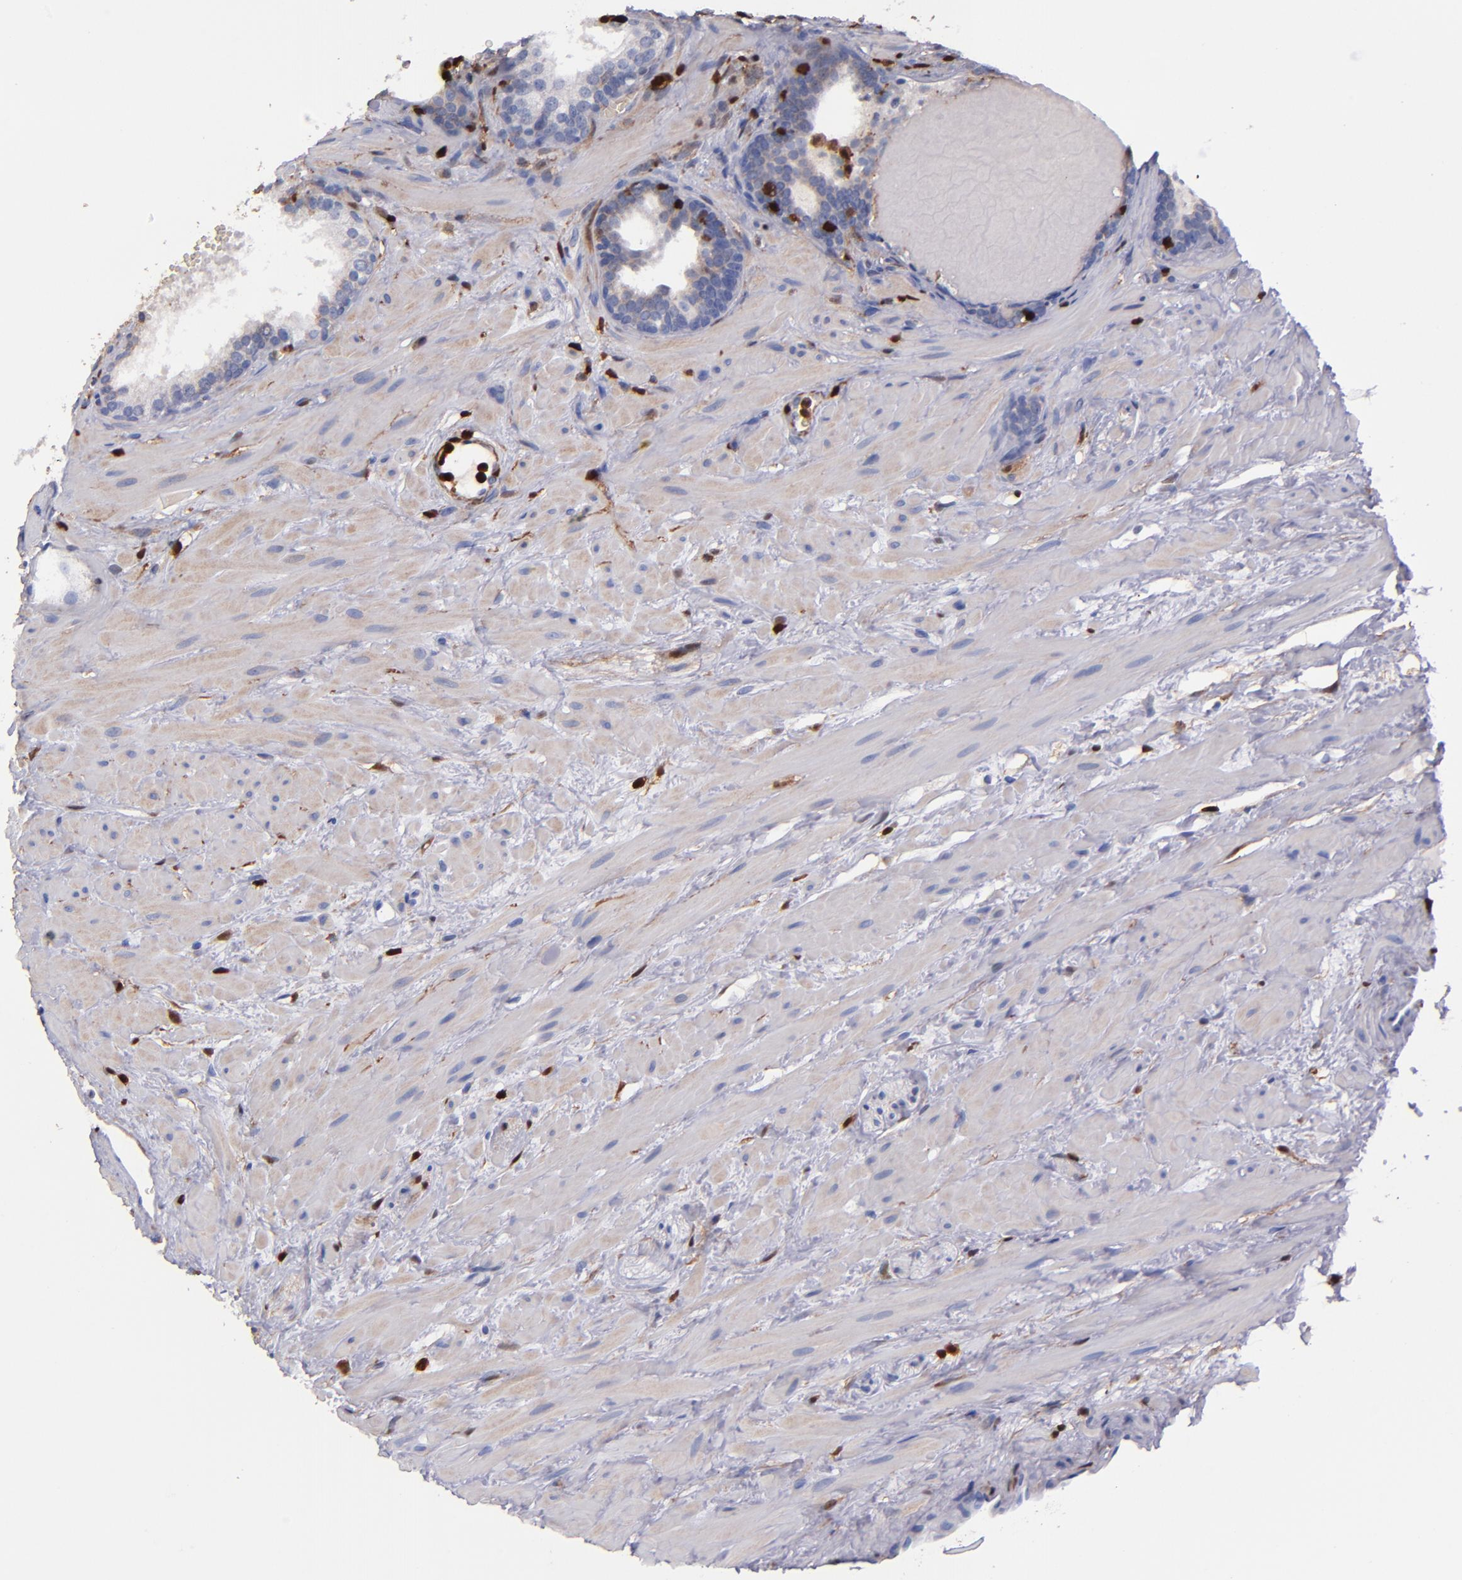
{"staining": {"intensity": "negative", "quantity": "none", "location": "none"}, "tissue": "prostate cancer", "cell_type": "Tumor cells", "image_type": "cancer", "snomed": [{"axis": "morphology", "description": "Adenocarcinoma, Low grade"}, {"axis": "topography", "description": "Prostate"}], "caption": "Immunohistochemical staining of human adenocarcinoma (low-grade) (prostate) shows no significant positivity in tumor cells. (DAB (3,3'-diaminobenzidine) IHC, high magnification).", "gene": "S100A4", "patient": {"sex": "male", "age": 57}}